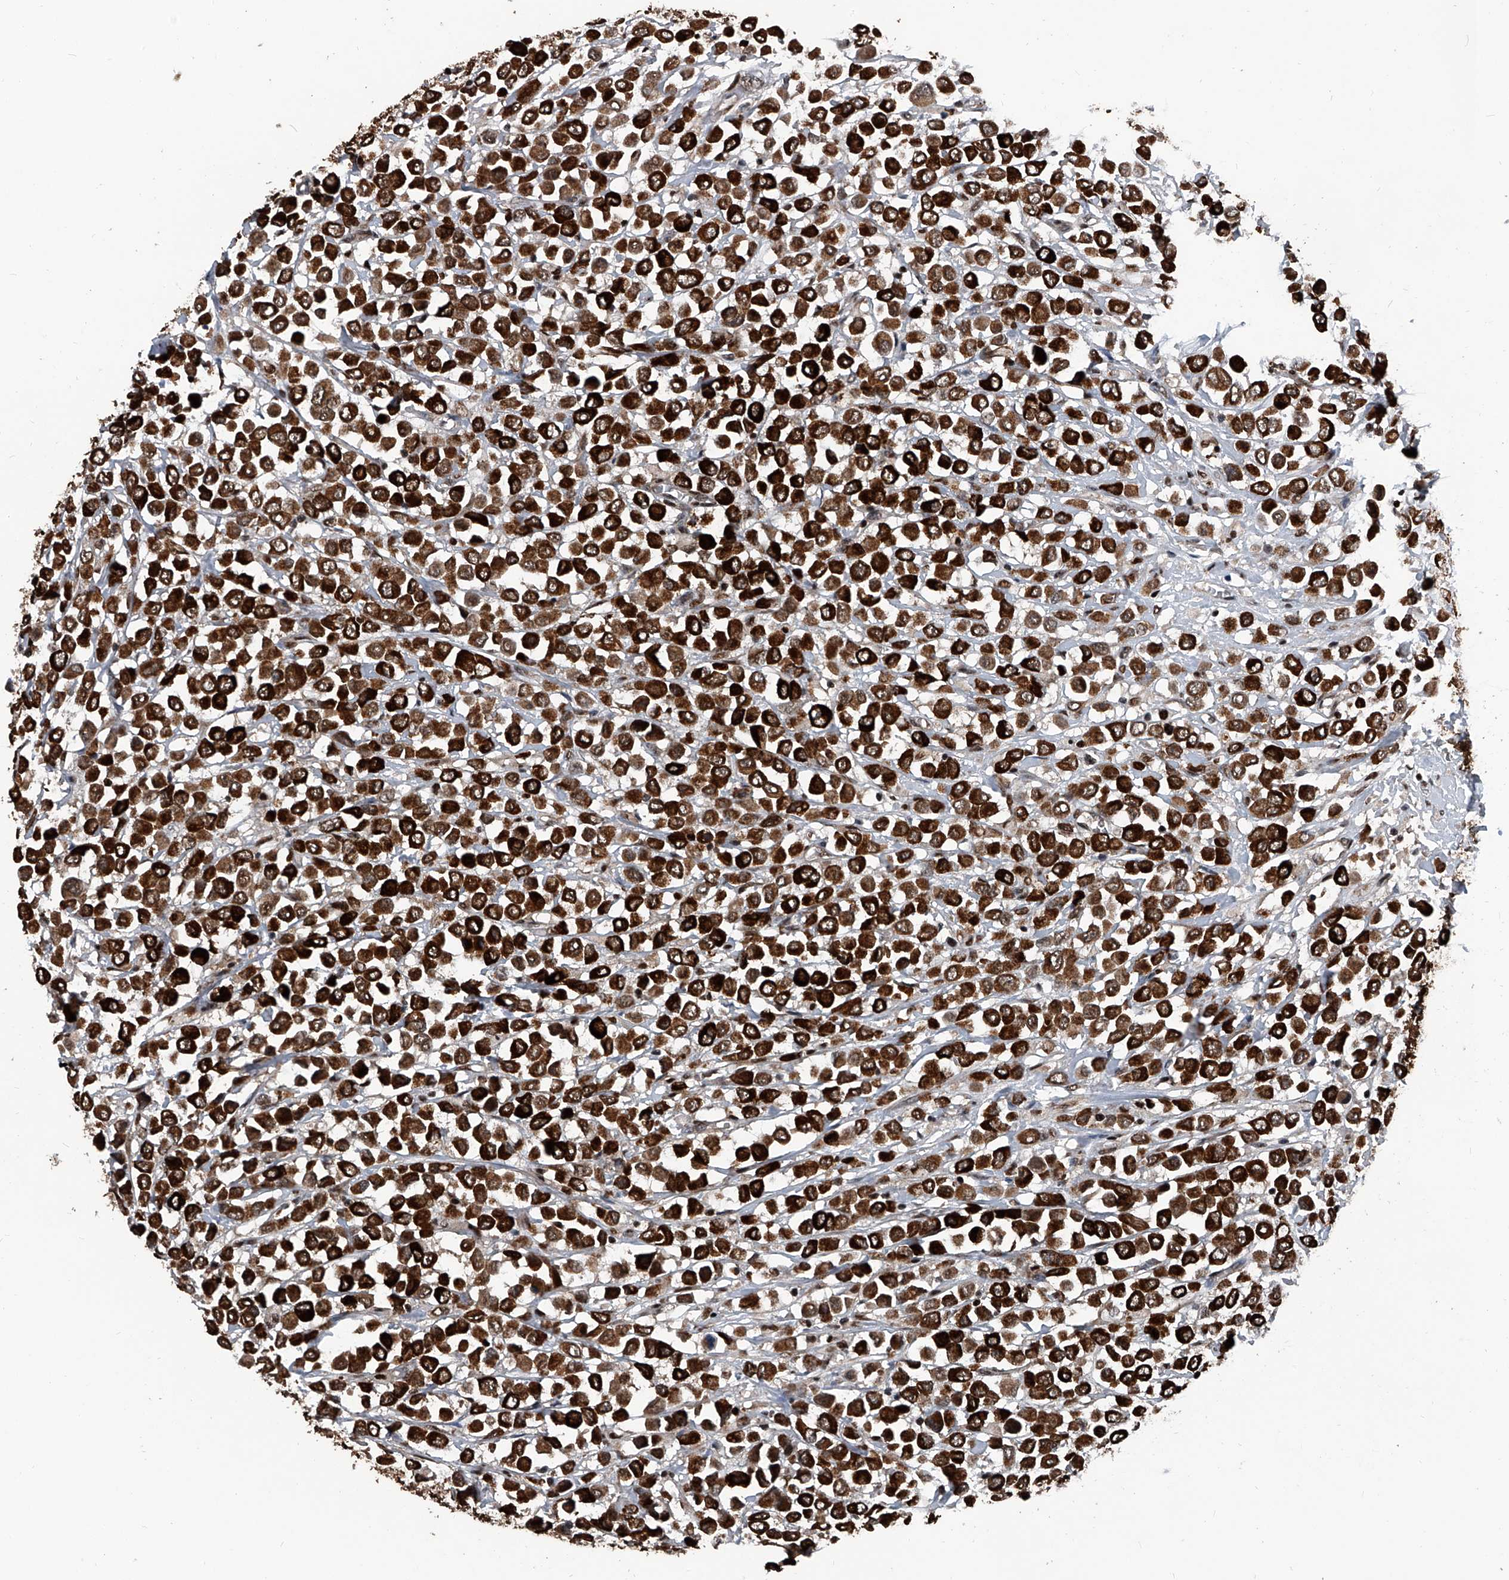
{"staining": {"intensity": "strong", "quantity": ">75%", "location": "cytoplasmic/membranous"}, "tissue": "breast cancer", "cell_type": "Tumor cells", "image_type": "cancer", "snomed": [{"axis": "morphology", "description": "Duct carcinoma"}, {"axis": "topography", "description": "Breast"}], "caption": "Invasive ductal carcinoma (breast) was stained to show a protein in brown. There is high levels of strong cytoplasmic/membranous staining in approximately >75% of tumor cells.", "gene": "FKBP5", "patient": {"sex": "female", "age": 61}}